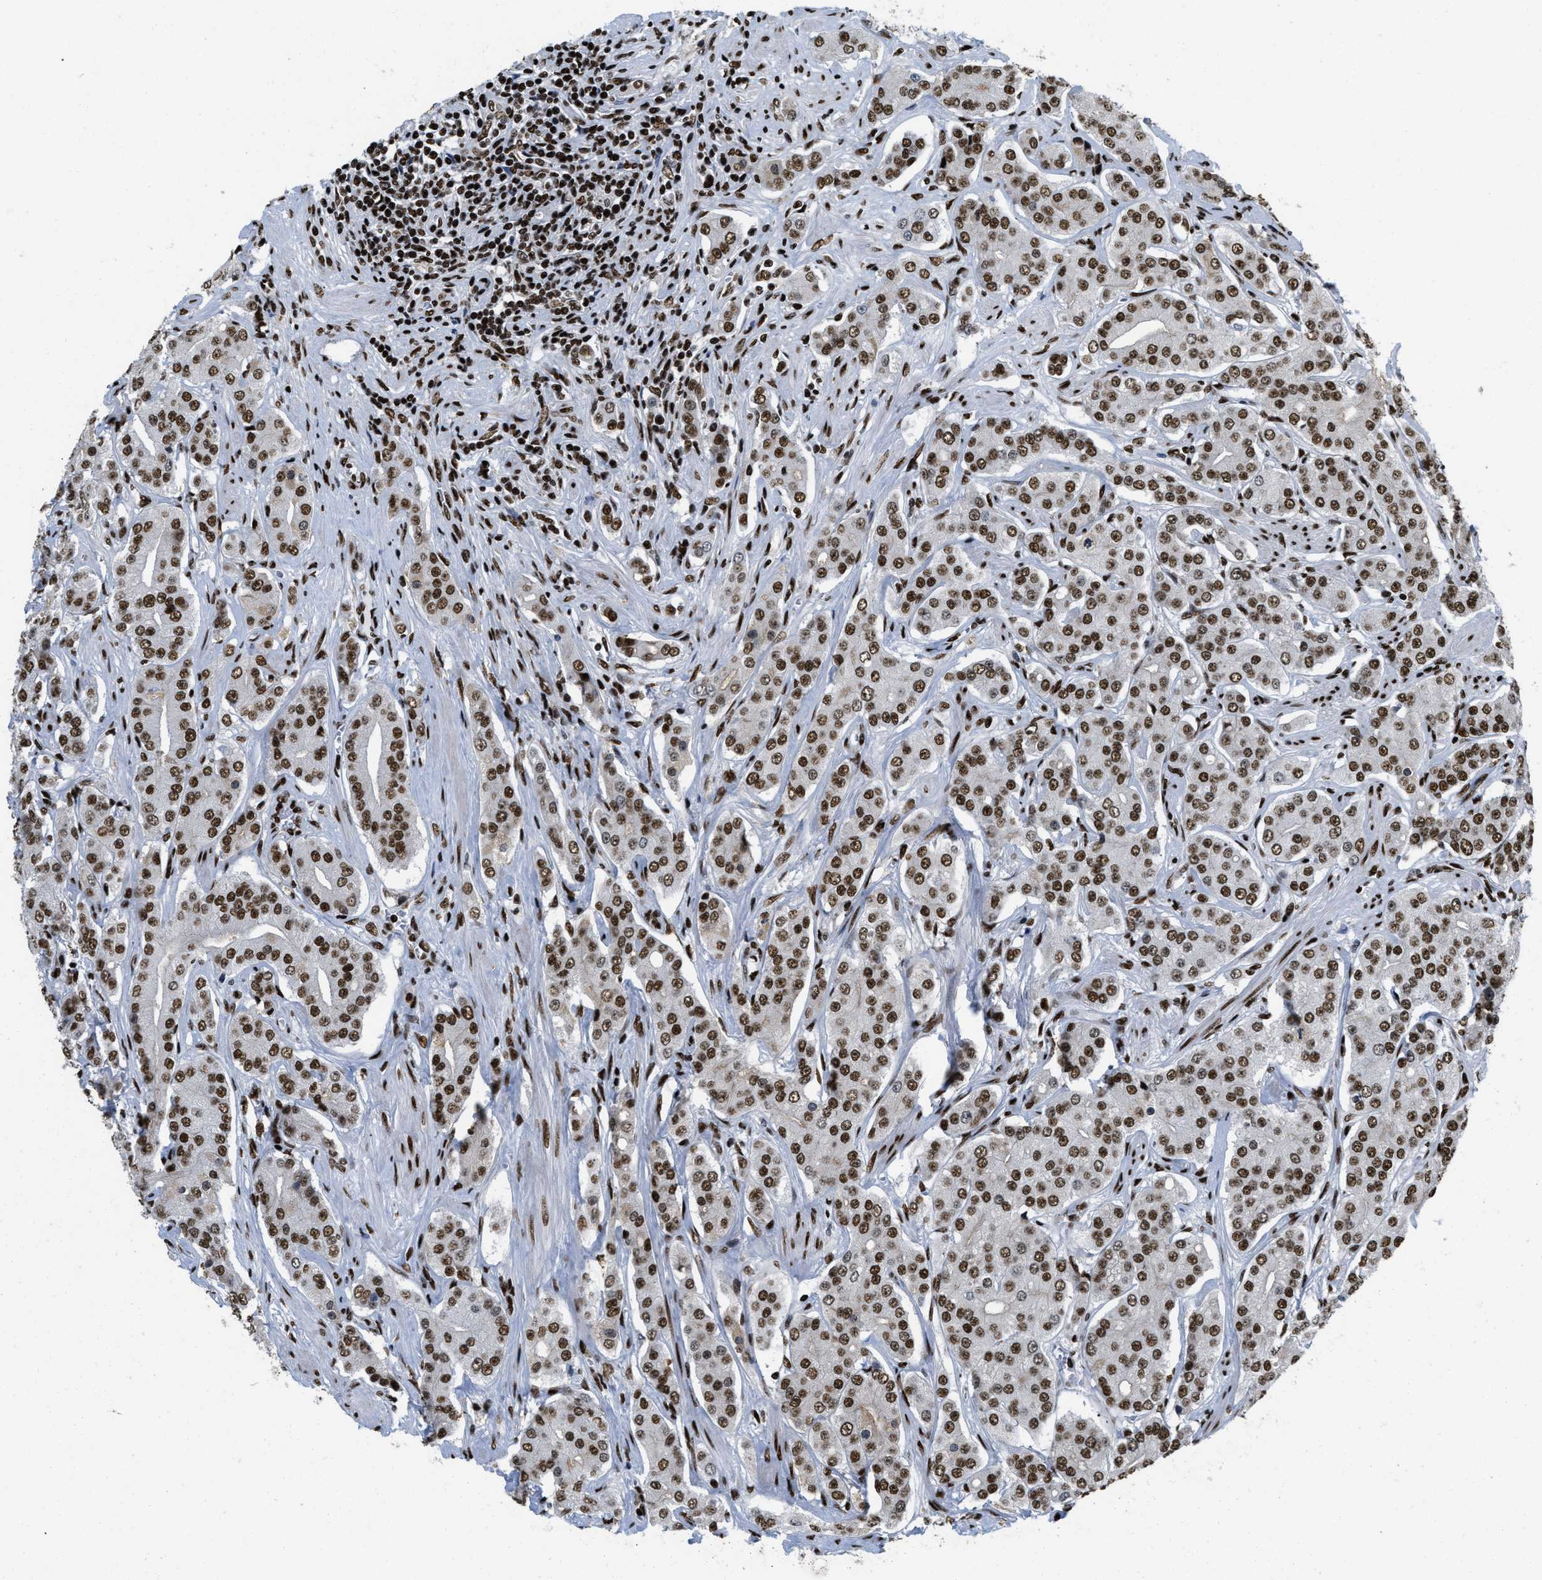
{"staining": {"intensity": "strong", "quantity": ">75%", "location": "nuclear"}, "tissue": "prostate cancer", "cell_type": "Tumor cells", "image_type": "cancer", "snomed": [{"axis": "morphology", "description": "Adenocarcinoma, Low grade"}, {"axis": "topography", "description": "Prostate"}], "caption": "Human adenocarcinoma (low-grade) (prostate) stained with a protein marker demonstrates strong staining in tumor cells.", "gene": "CREB1", "patient": {"sex": "male", "age": 69}}